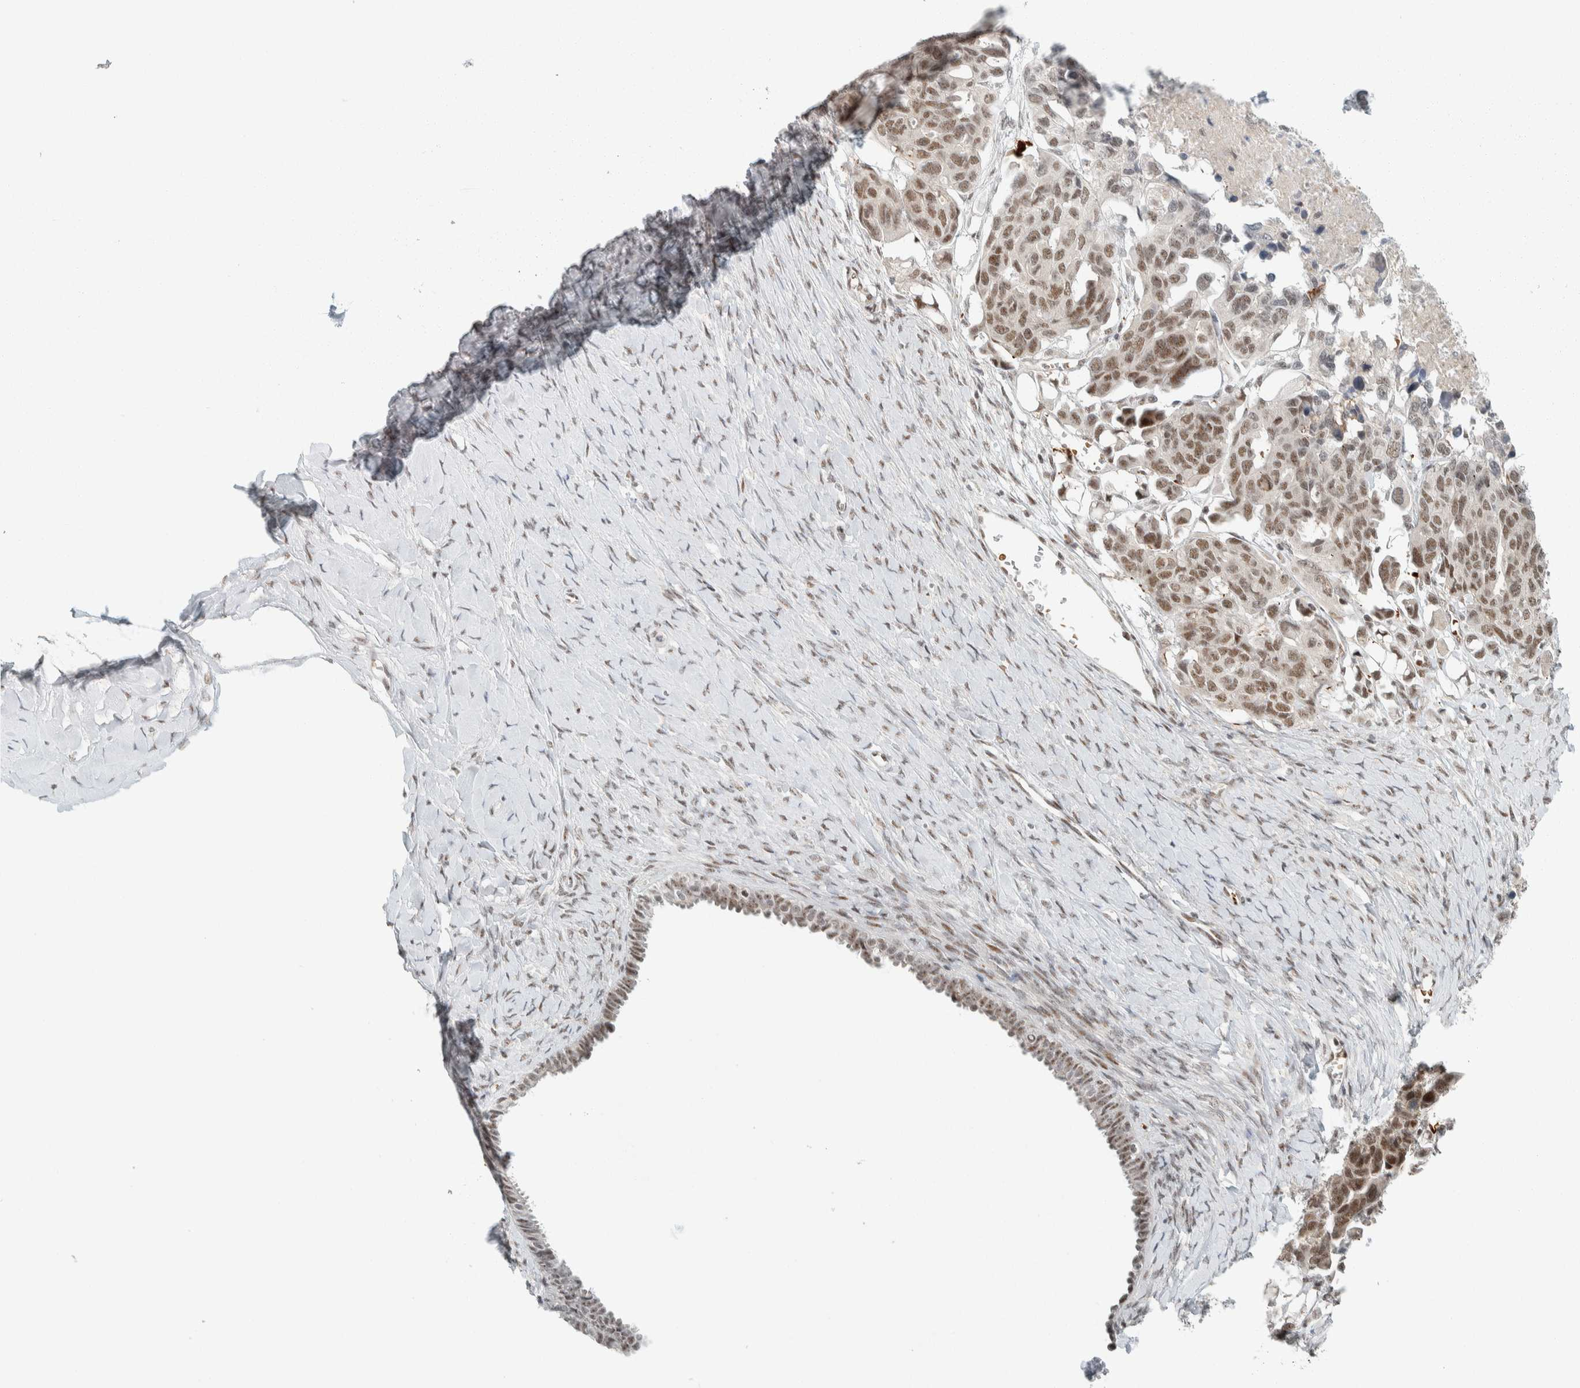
{"staining": {"intensity": "moderate", "quantity": ">75%", "location": "nuclear"}, "tissue": "ovarian cancer", "cell_type": "Tumor cells", "image_type": "cancer", "snomed": [{"axis": "morphology", "description": "Cystadenocarcinoma, serous, NOS"}, {"axis": "topography", "description": "Ovary"}], "caption": "This image demonstrates serous cystadenocarcinoma (ovarian) stained with immunohistochemistry (IHC) to label a protein in brown. The nuclear of tumor cells show moderate positivity for the protein. Nuclei are counter-stained blue.", "gene": "ZBTB2", "patient": {"sex": "female", "age": 79}}